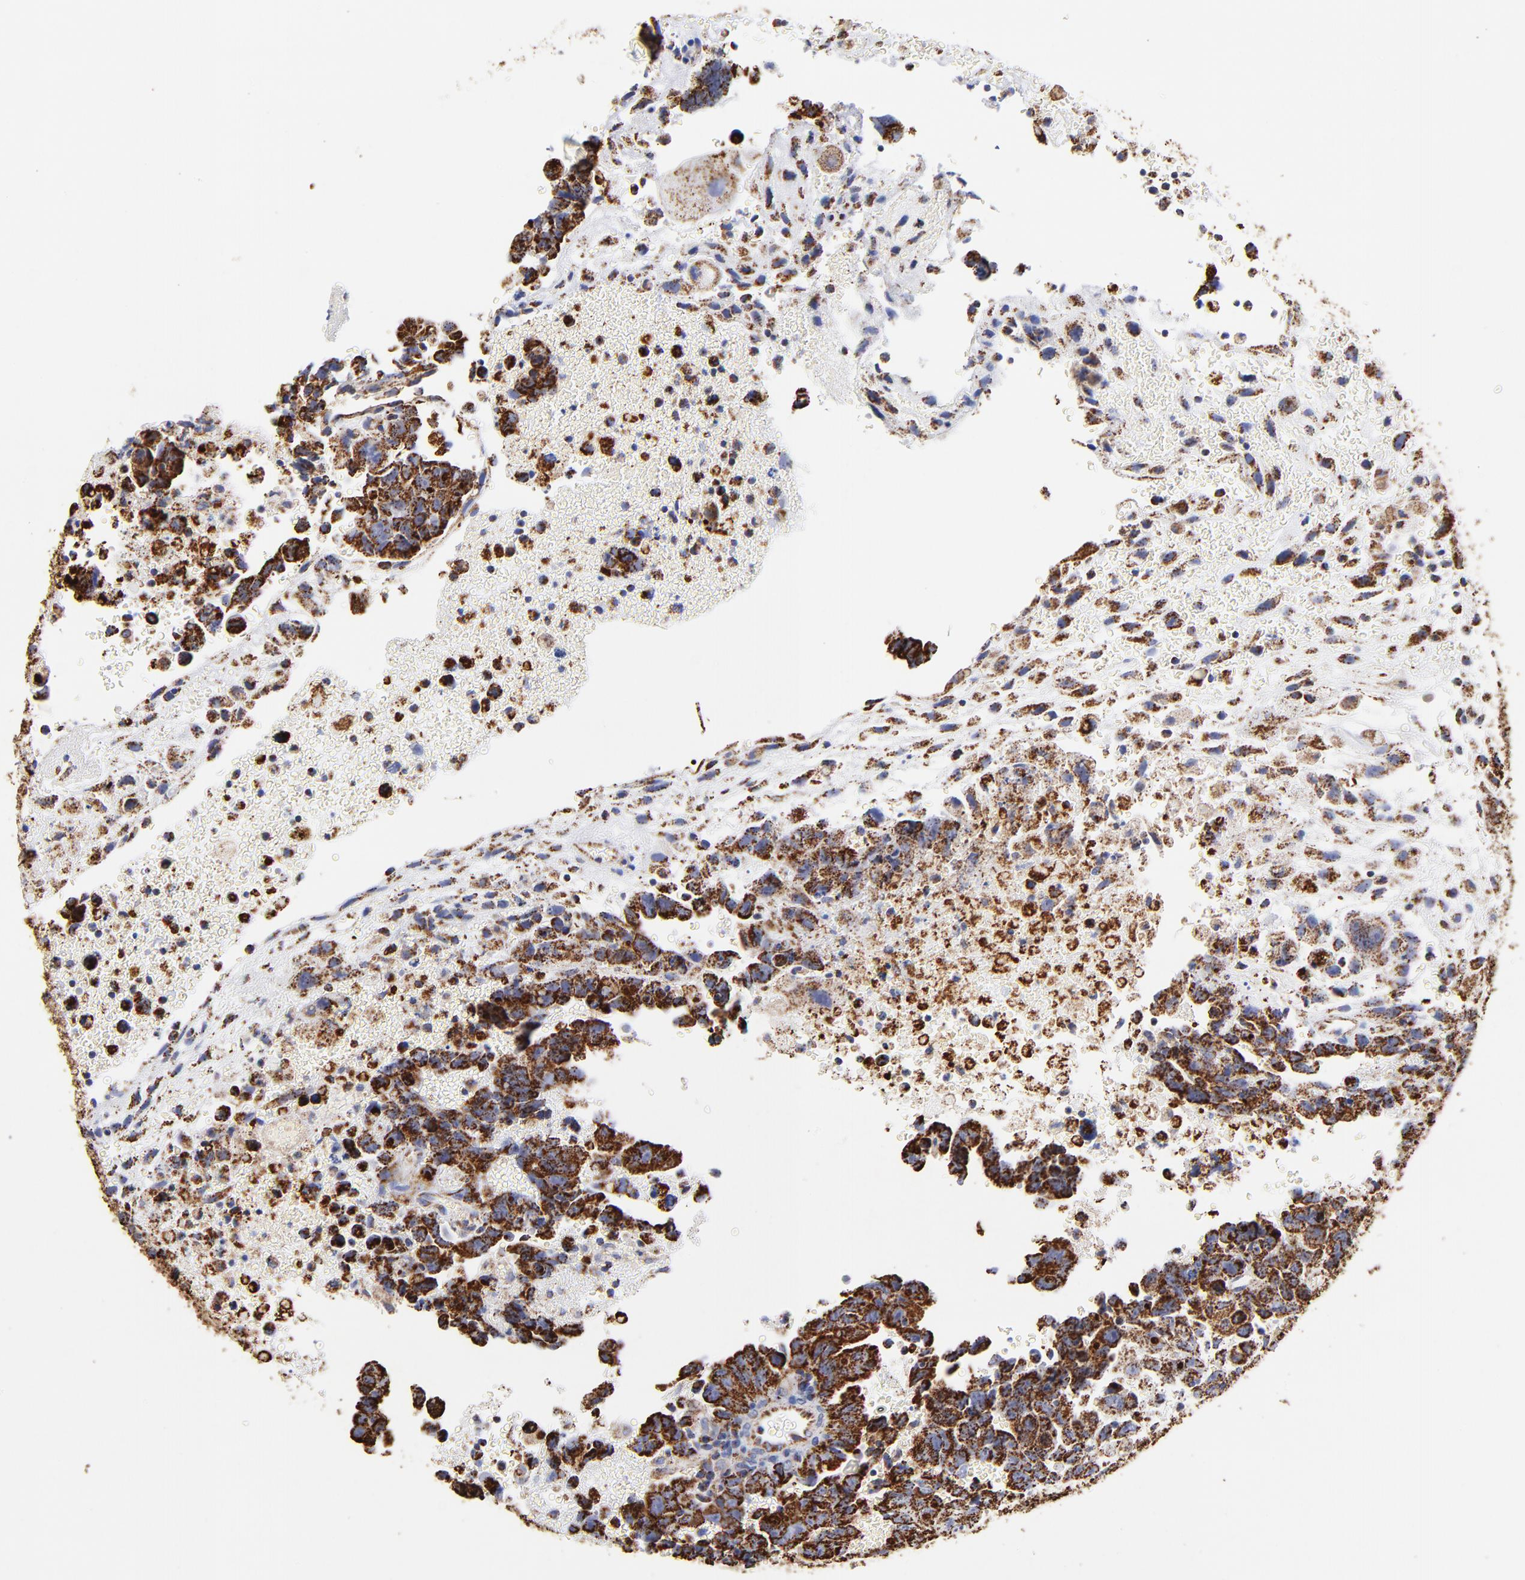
{"staining": {"intensity": "strong", "quantity": ">75%", "location": "cytoplasmic/membranous"}, "tissue": "testis cancer", "cell_type": "Tumor cells", "image_type": "cancer", "snomed": [{"axis": "morphology", "description": "Carcinoma, Embryonal, NOS"}, {"axis": "topography", "description": "Testis"}], "caption": "Tumor cells reveal high levels of strong cytoplasmic/membranous positivity in approximately >75% of cells in human testis cancer.", "gene": "PHB1", "patient": {"sex": "male", "age": 28}}